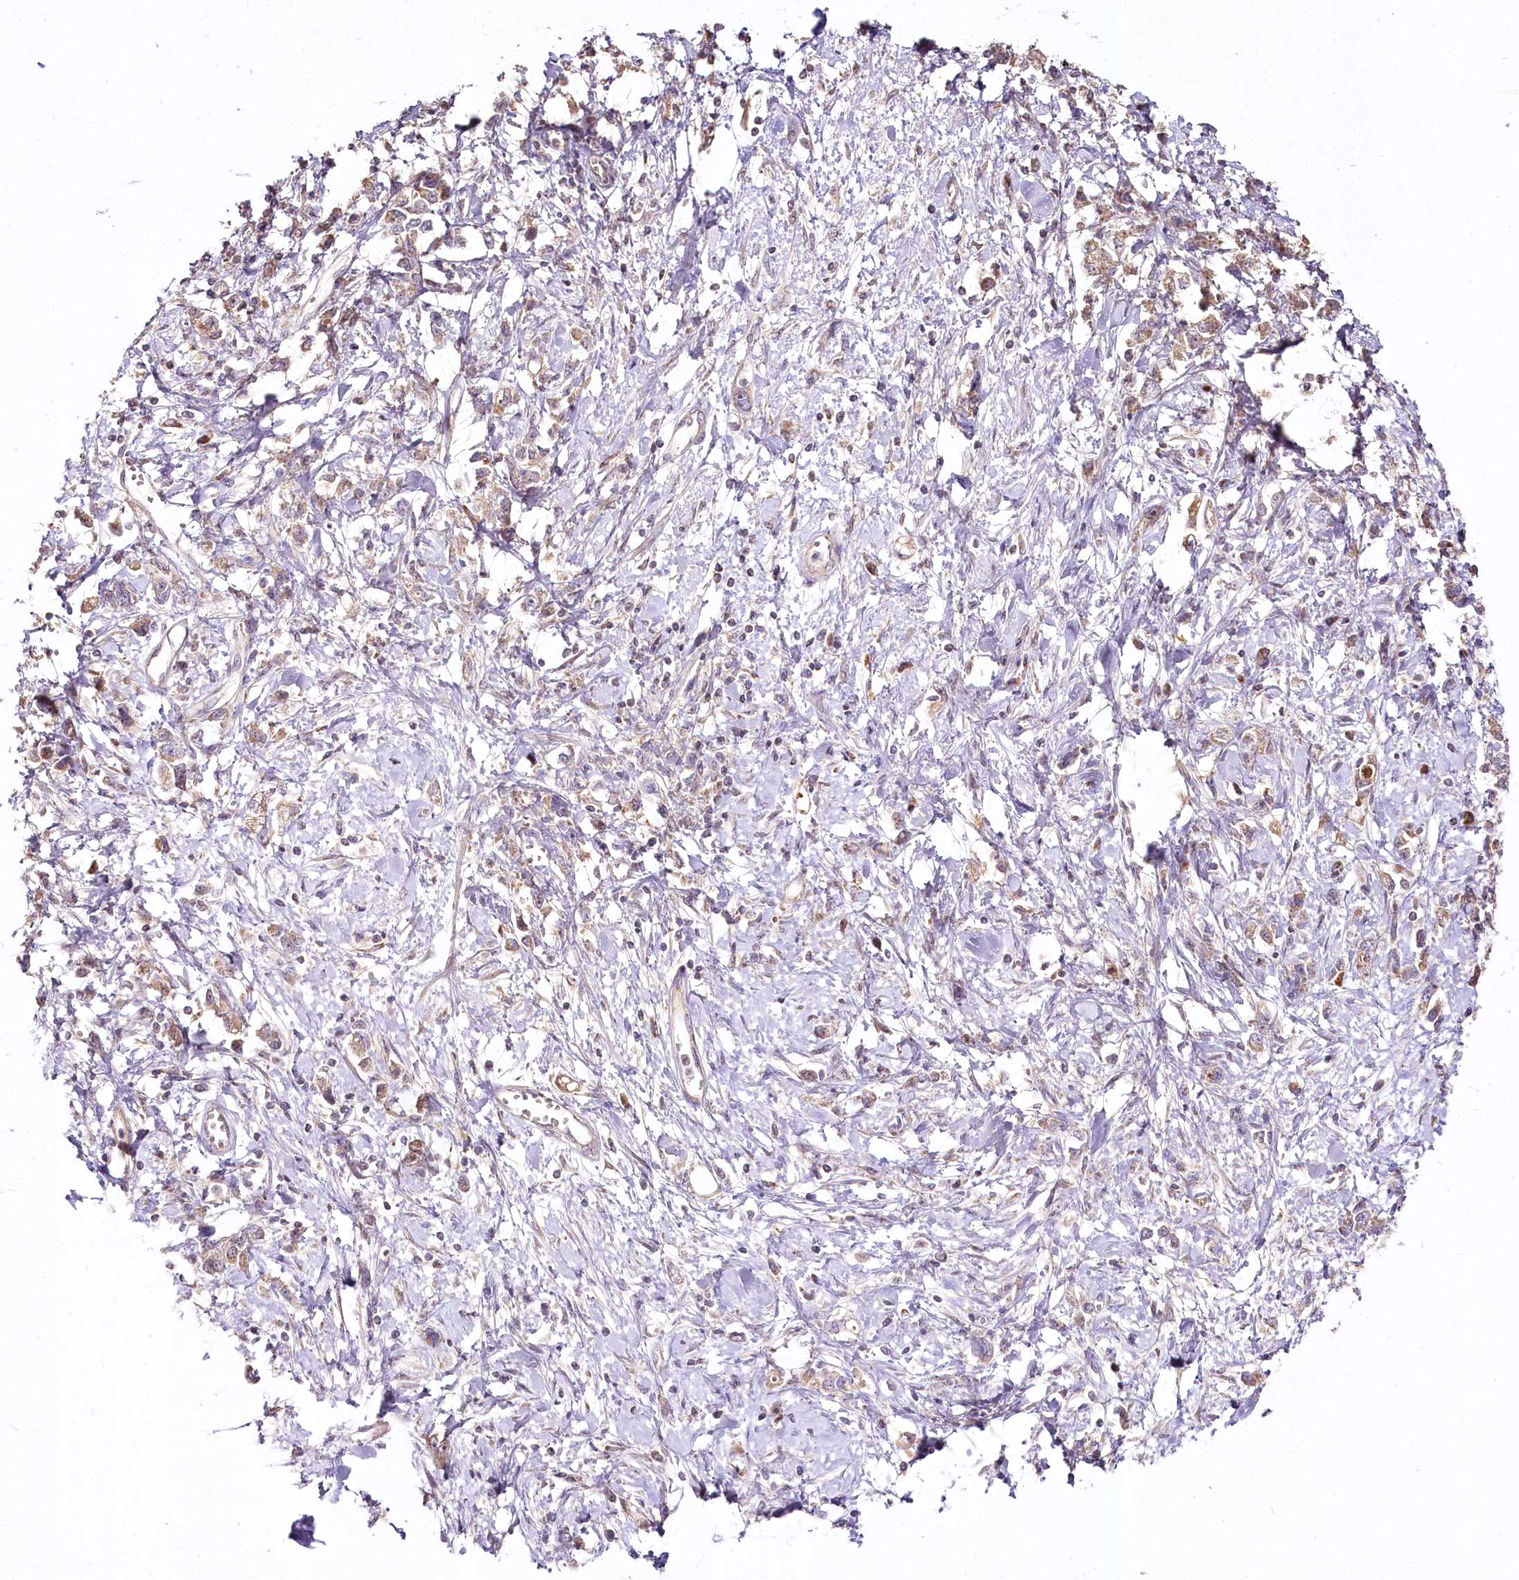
{"staining": {"intensity": "weak", "quantity": ">75%", "location": "cytoplasmic/membranous"}, "tissue": "stomach cancer", "cell_type": "Tumor cells", "image_type": "cancer", "snomed": [{"axis": "morphology", "description": "Adenocarcinoma, NOS"}, {"axis": "topography", "description": "Stomach"}], "caption": "A high-resolution photomicrograph shows immunohistochemistry staining of adenocarcinoma (stomach), which exhibits weak cytoplasmic/membranous positivity in about >75% of tumor cells.", "gene": "ZNF226", "patient": {"sex": "female", "age": 76}}